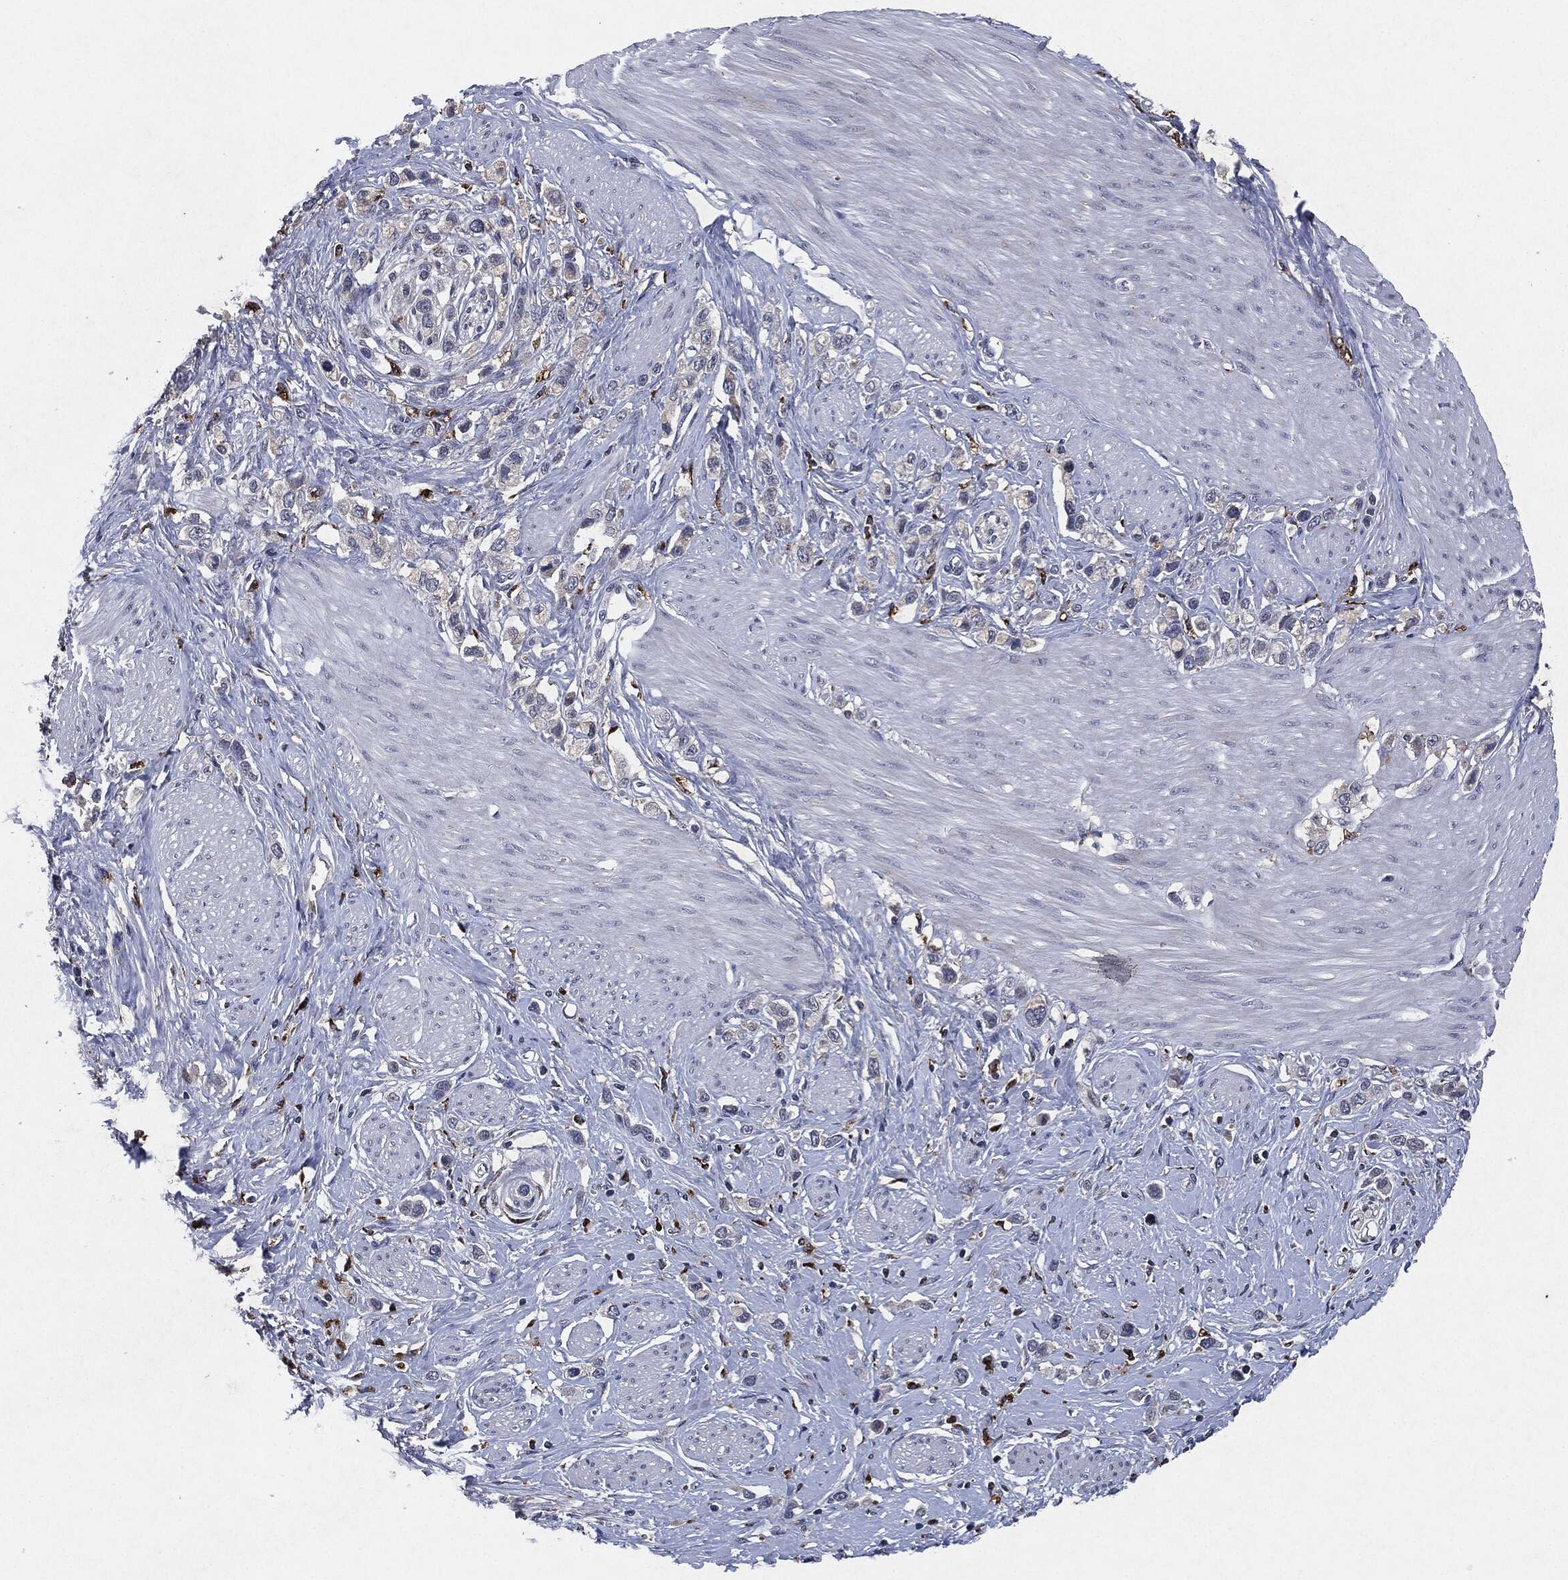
{"staining": {"intensity": "negative", "quantity": "none", "location": "none"}, "tissue": "stomach cancer", "cell_type": "Tumor cells", "image_type": "cancer", "snomed": [{"axis": "morphology", "description": "Normal tissue, NOS"}, {"axis": "morphology", "description": "Adenocarcinoma, NOS"}, {"axis": "morphology", "description": "Adenocarcinoma, High grade"}, {"axis": "topography", "description": "Stomach, upper"}, {"axis": "topography", "description": "Stomach"}], "caption": "This is a micrograph of immunohistochemistry staining of adenocarcinoma (high-grade) (stomach), which shows no staining in tumor cells. The staining is performed using DAB (3,3'-diaminobenzidine) brown chromogen with nuclei counter-stained in using hematoxylin.", "gene": "SLC31A2", "patient": {"sex": "female", "age": 65}}